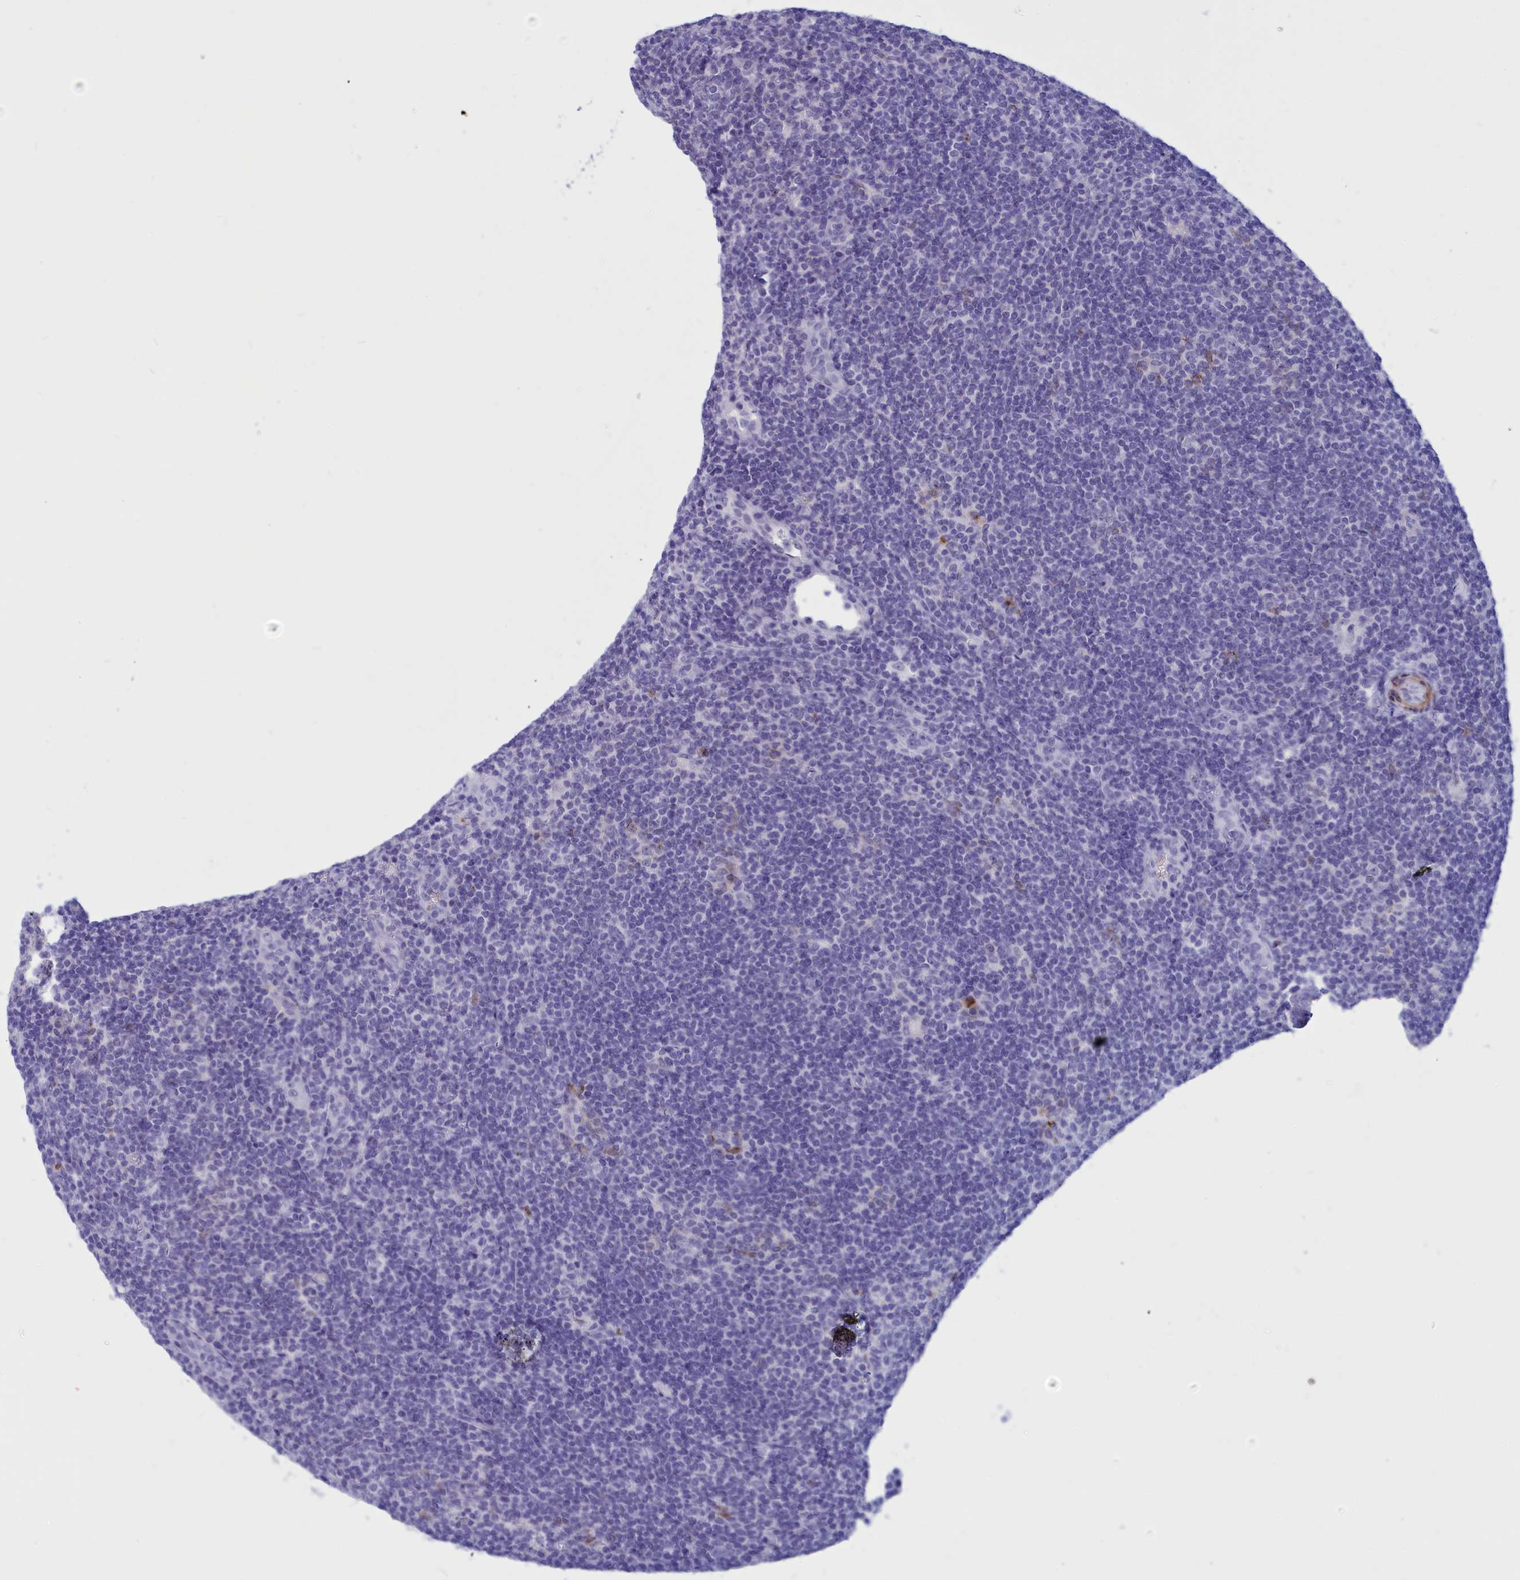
{"staining": {"intensity": "negative", "quantity": "none", "location": "none"}, "tissue": "lymphoma", "cell_type": "Tumor cells", "image_type": "cancer", "snomed": [{"axis": "morphology", "description": "Hodgkin's disease, NOS"}, {"axis": "topography", "description": "Lymph node"}], "caption": "This is an IHC image of human Hodgkin's disease. There is no positivity in tumor cells.", "gene": "GAPDHS", "patient": {"sex": "female", "age": 57}}